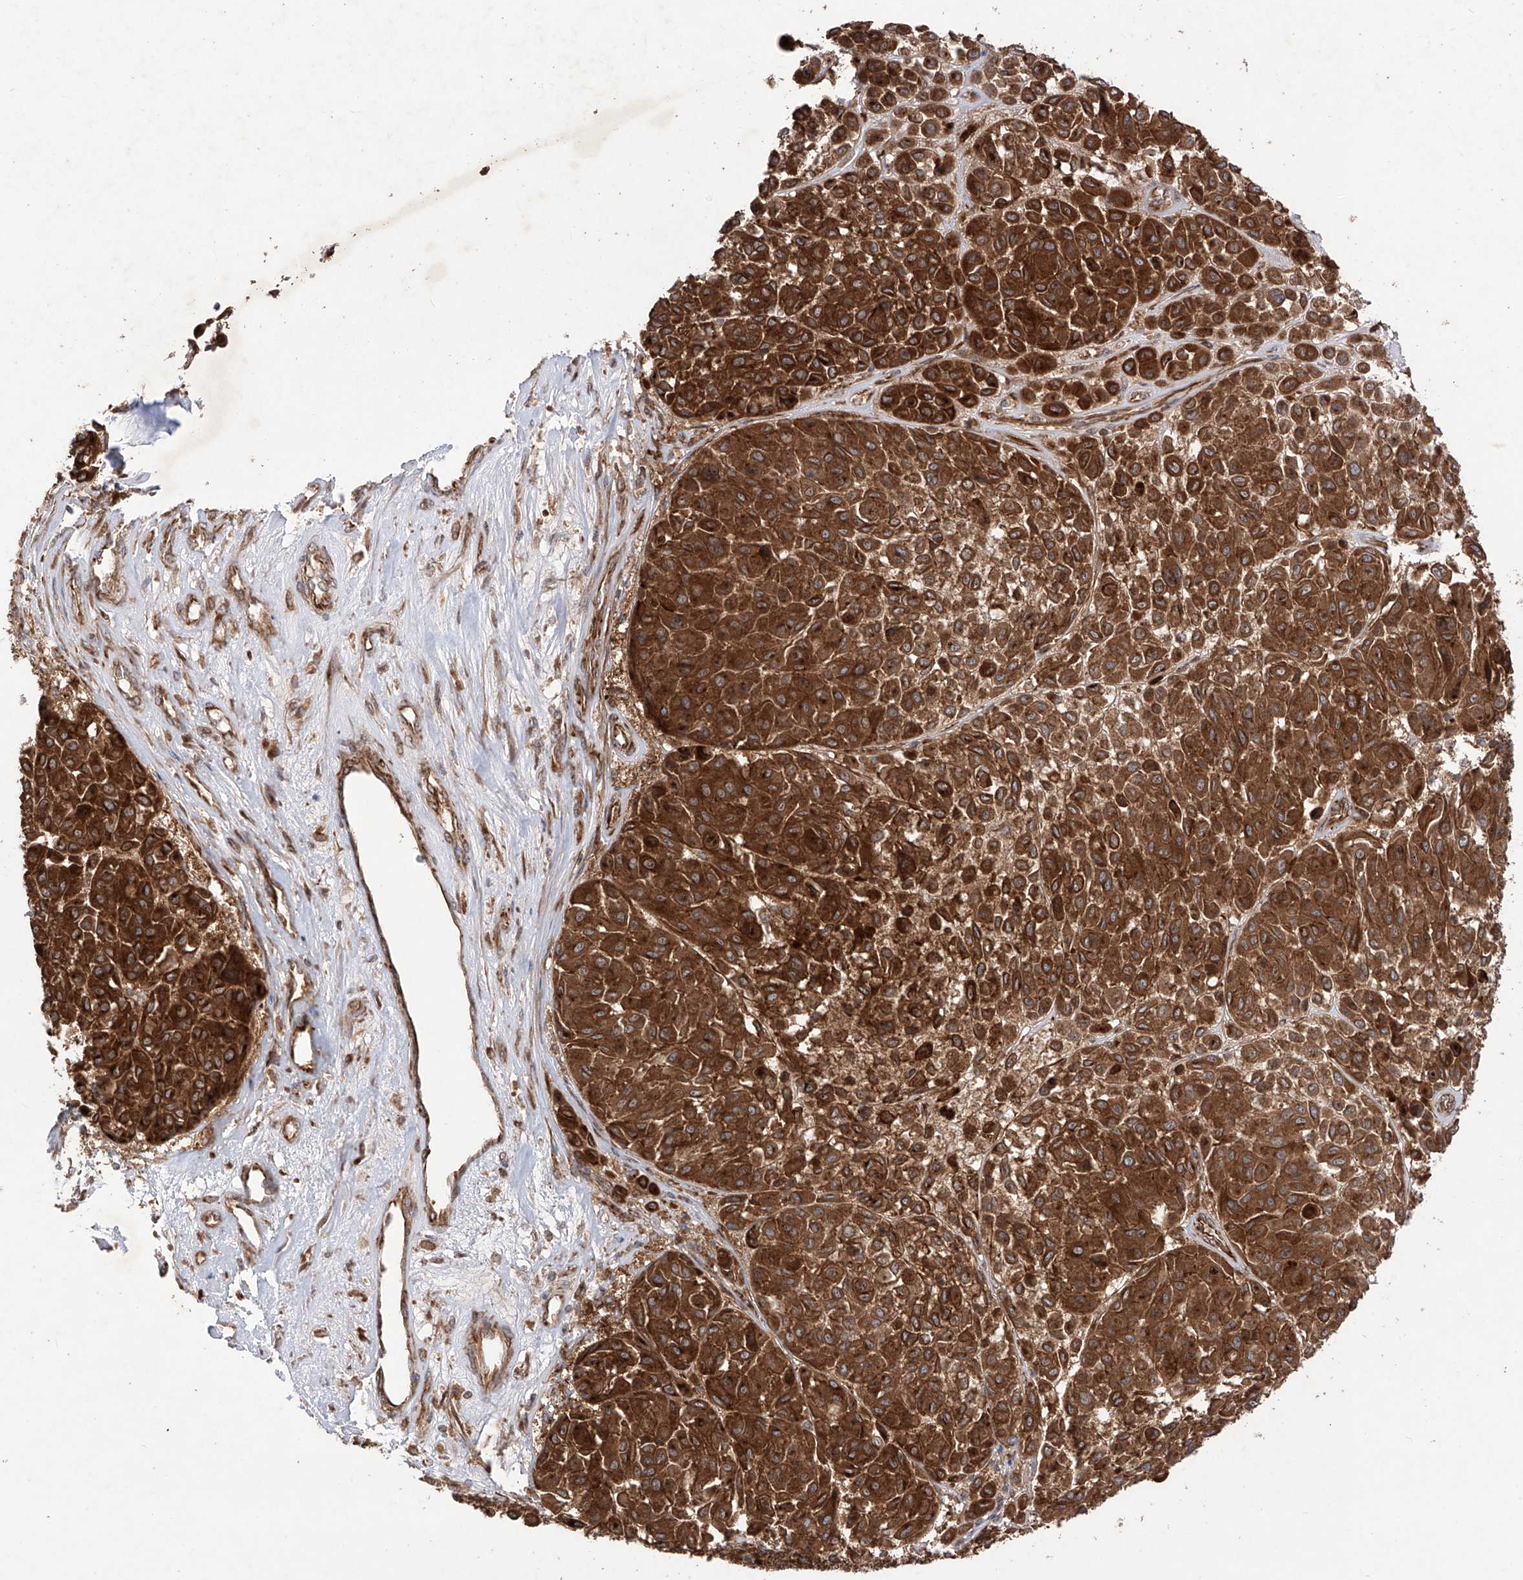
{"staining": {"intensity": "strong", "quantity": ">75%", "location": "cytoplasmic/membranous"}, "tissue": "melanoma", "cell_type": "Tumor cells", "image_type": "cancer", "snomed": [{"axis": "morphology", "description": "Malignant melanoma, Metastatic site"}, {"axis": "topography", "description": "Soft tissue"}], "caption": "A micrograph of human malignant melanoma (metastatic site) stained for a protein demonstrates strong cytoplasmic/membranous brown staining in tumor cells.", "gene": "YKT6", "patient": {"sex": "male", "age": 41}}